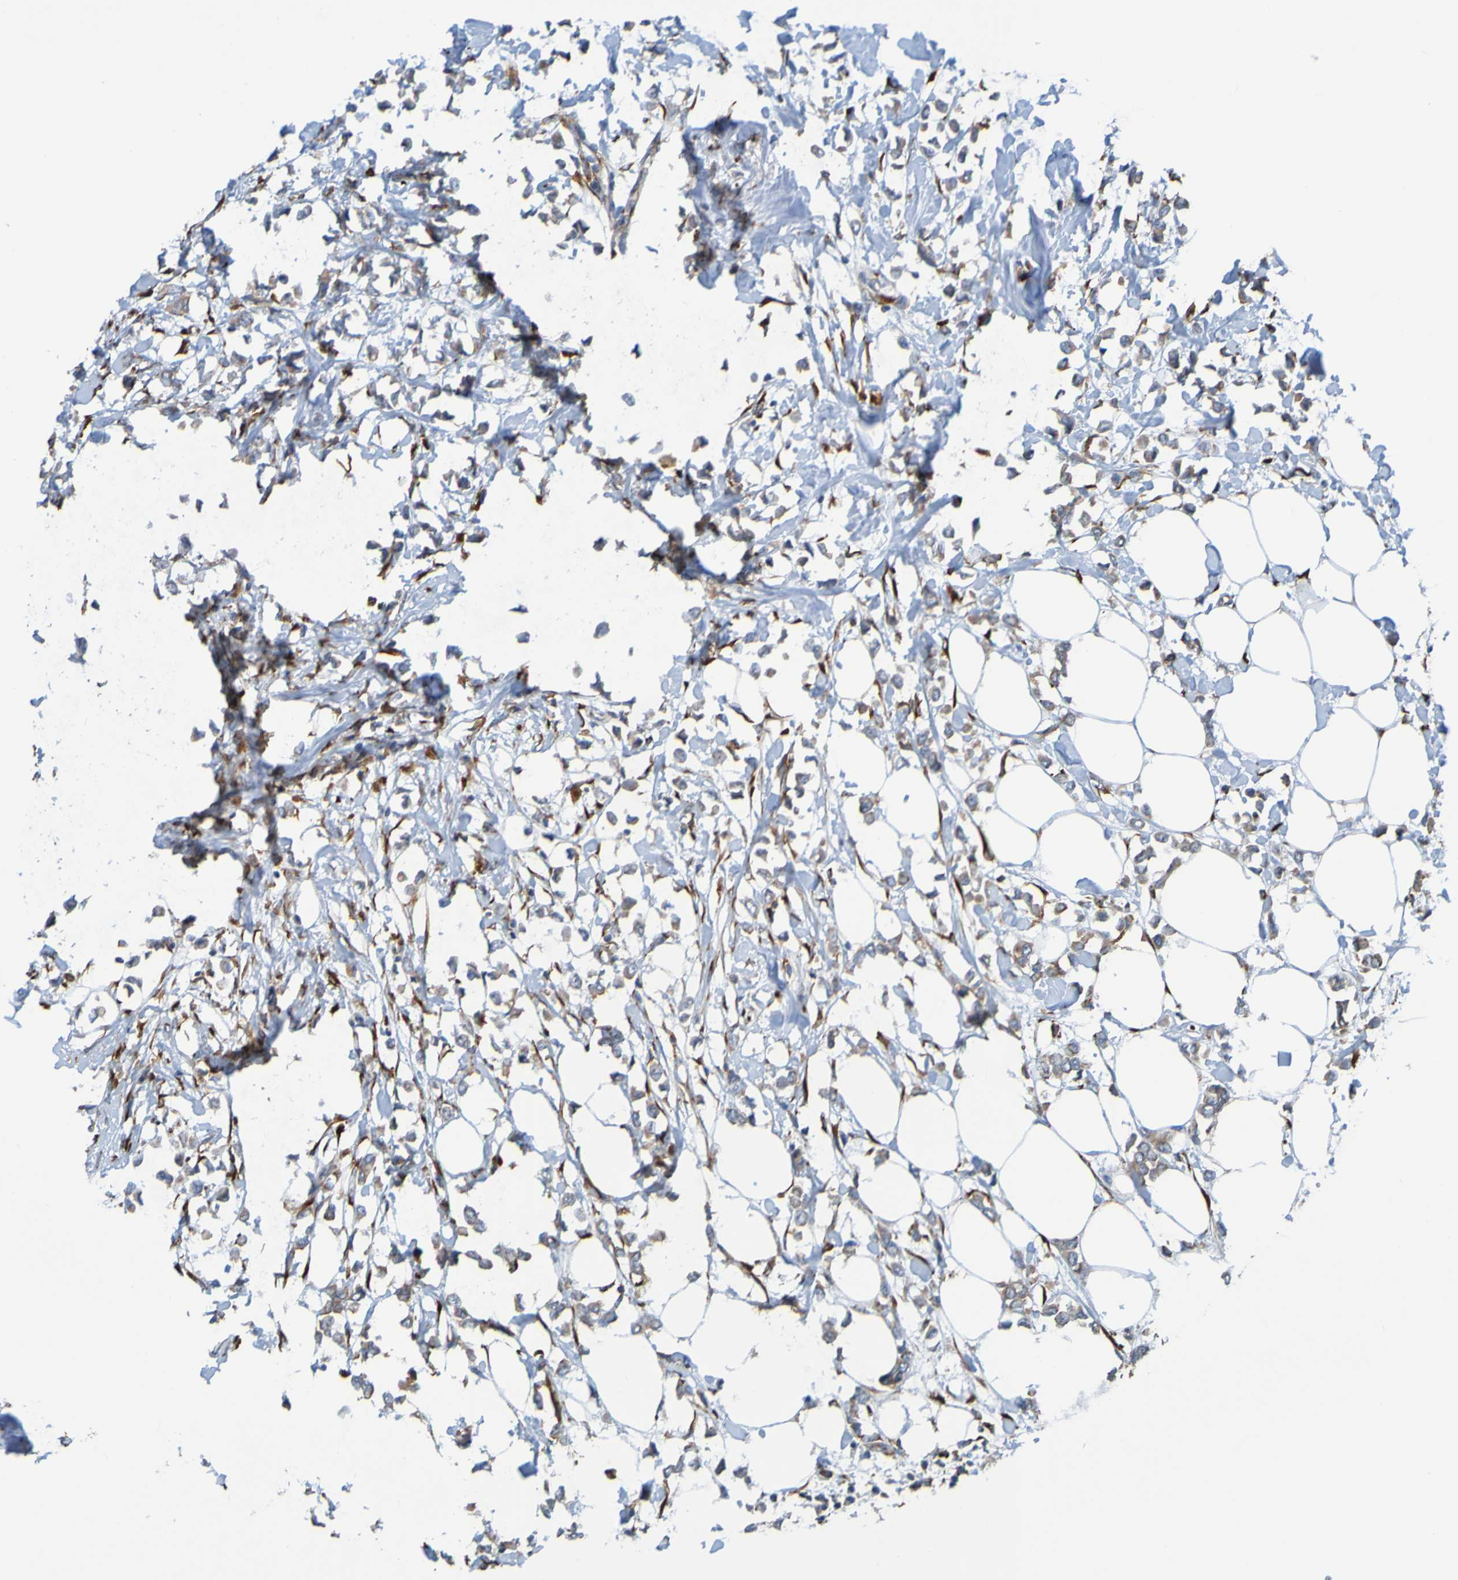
{"staining": {"intensity": "weak", "quantity": "25%-75%", "location": "cytoplasmic/membranous"}, "tissue": "breast cancer", "cell_type": "Tumor cells", "image_type": "cancer", "snomed": [{"axis": "morphology", "description": "Lobular carcinoma"}, {"axis": "topography", "description": "Breast"}], "caption": "Immunohistochemical staining of human lobular carcinoma (breast) reveals low levels of weak cytoplasmic/membranous protein positivity in about 25%-75% of tumor cells. The staining was performed using DAB to visualize the protein expression in brown, while the nuclei were stained in blue with hematoxylin (Magnification: 20x).", "gene": "SSR1", "patient": {"sex": "female", "age": 85}}